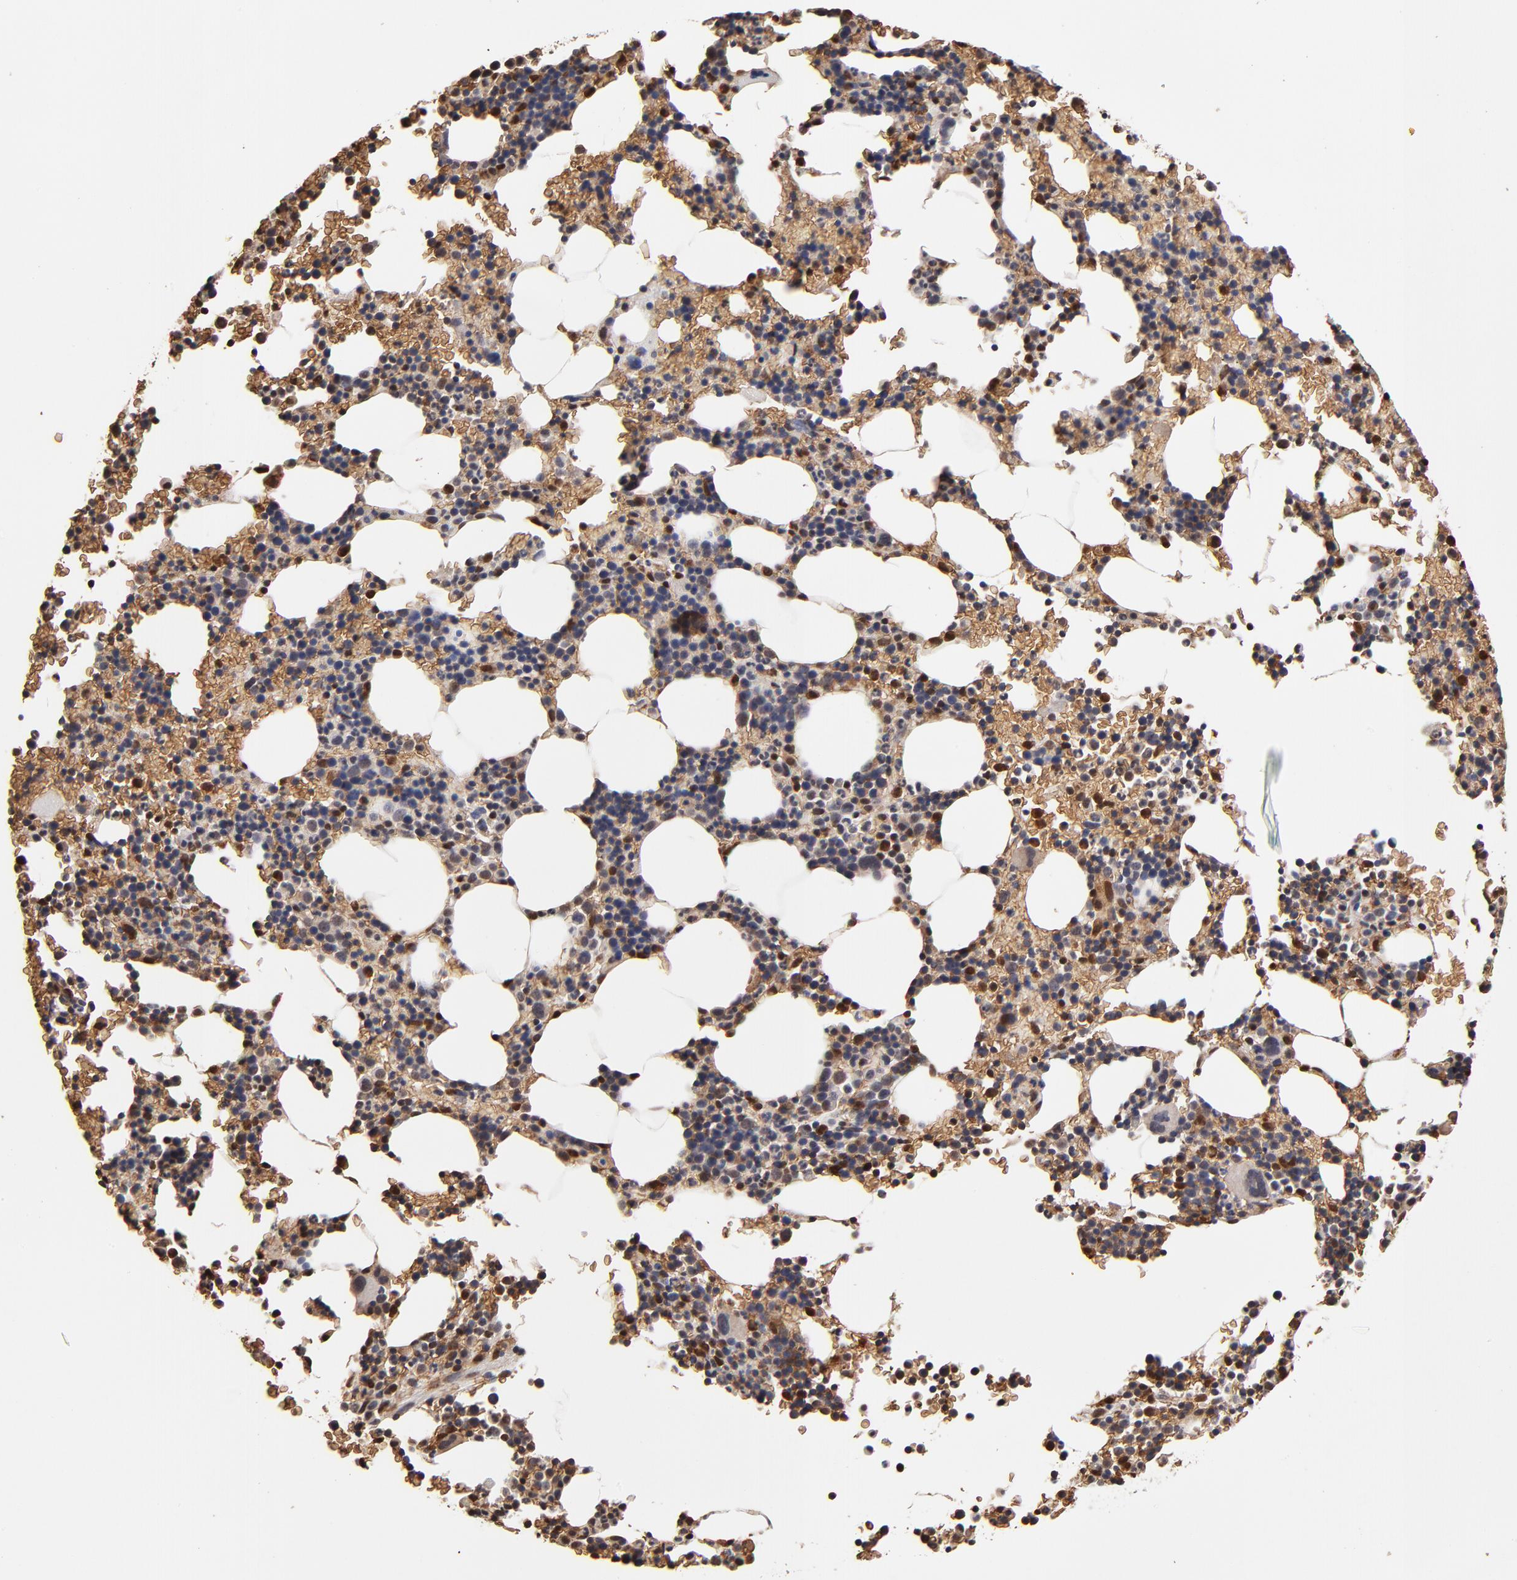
{"staining": {"intensity": "moderate", "quantity": "<25%", "location": "cytoplasmic/membranous,nuclear"}, "tissue": "bone marrow", "cell_type": "Hematopoietic cells", "image_type": "normal", "snomed": [{"axis": "morphology", "description": "Normal tissue, NOS"}, {"axis": "topography", "description": "Bone marrow"}], "caption": "This histopathology image exhibits normal bone marrow stained with immunohistochemistry to label a protein in brown. The cytoplasmic/membranous,nuclear of hematopoietic cells show moderate positivity for the protein. Nuclei are counter-stained blue.", "gene": "CASP1", "patient": {"sex": "female", "age": 78}}